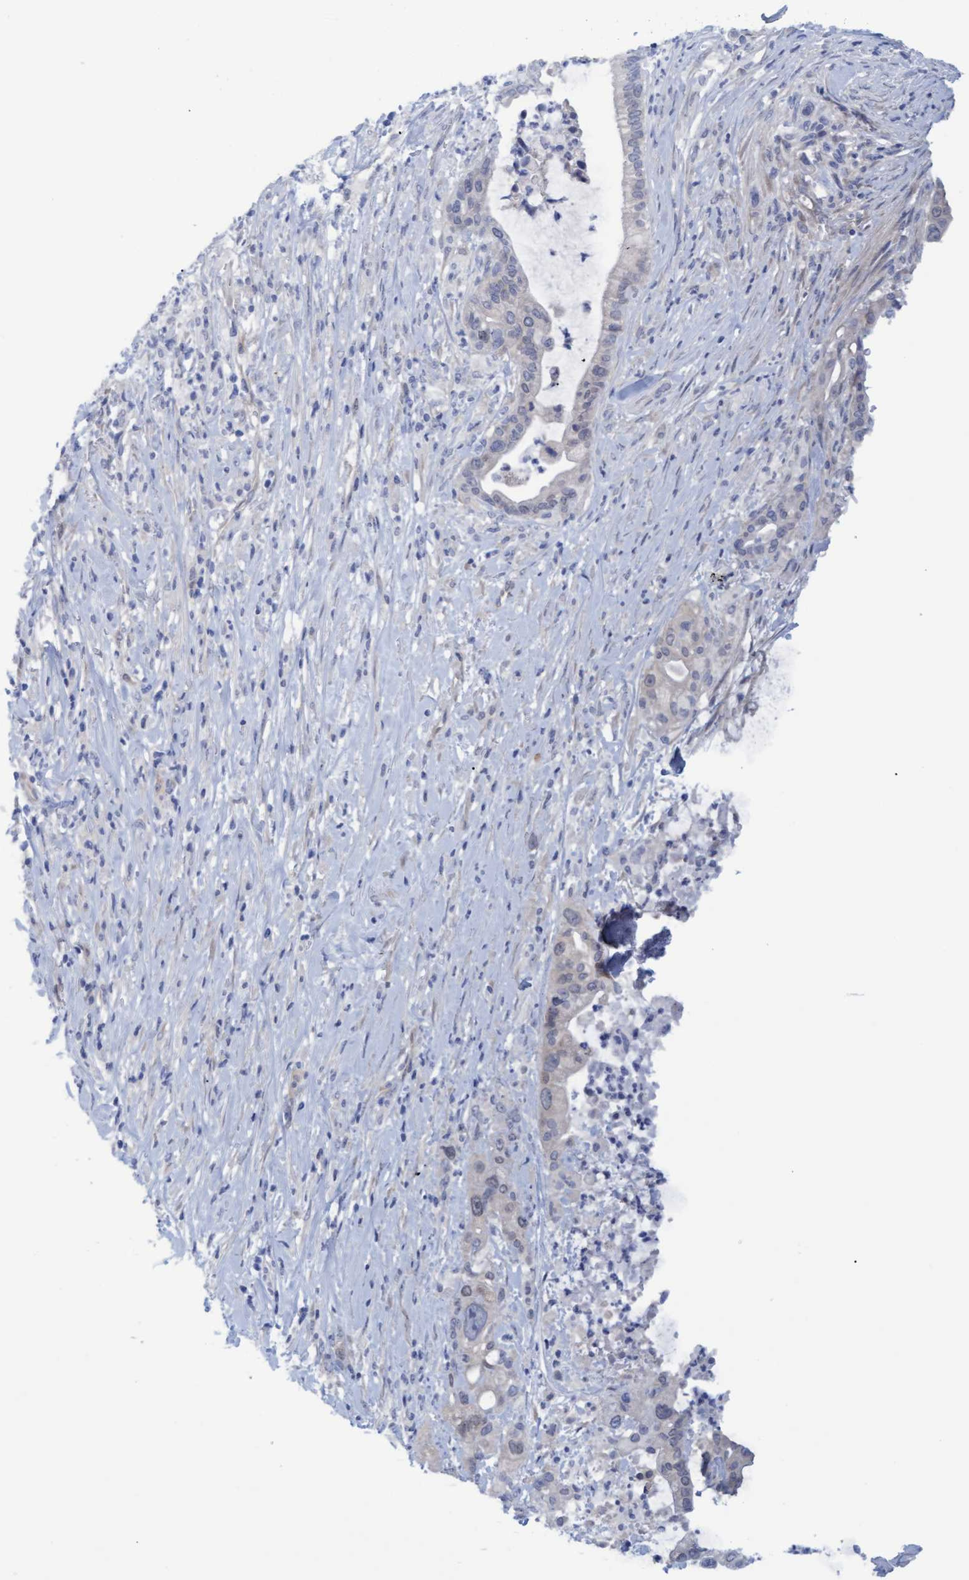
{"staining": {"intensity": "negative", "quantity": "none", "location": "none"}, "tissue": "pancreatic cancer", "cell_type": "Tumor cells", "image_type": "cancer", "snomed": [{"axis": "morphology", "description": "Adenocarcinoma, NOS"}, {"axis": "topography", "description": "Pancreas"}], "caption": "This is an immunohistochemistry (IHC) photomicrograph of adenocarcinoma (pancreatic). There is no positivity in tumor cells.", "gene": "STXBP1", "patient": {"sex": "male", "age": 69}}